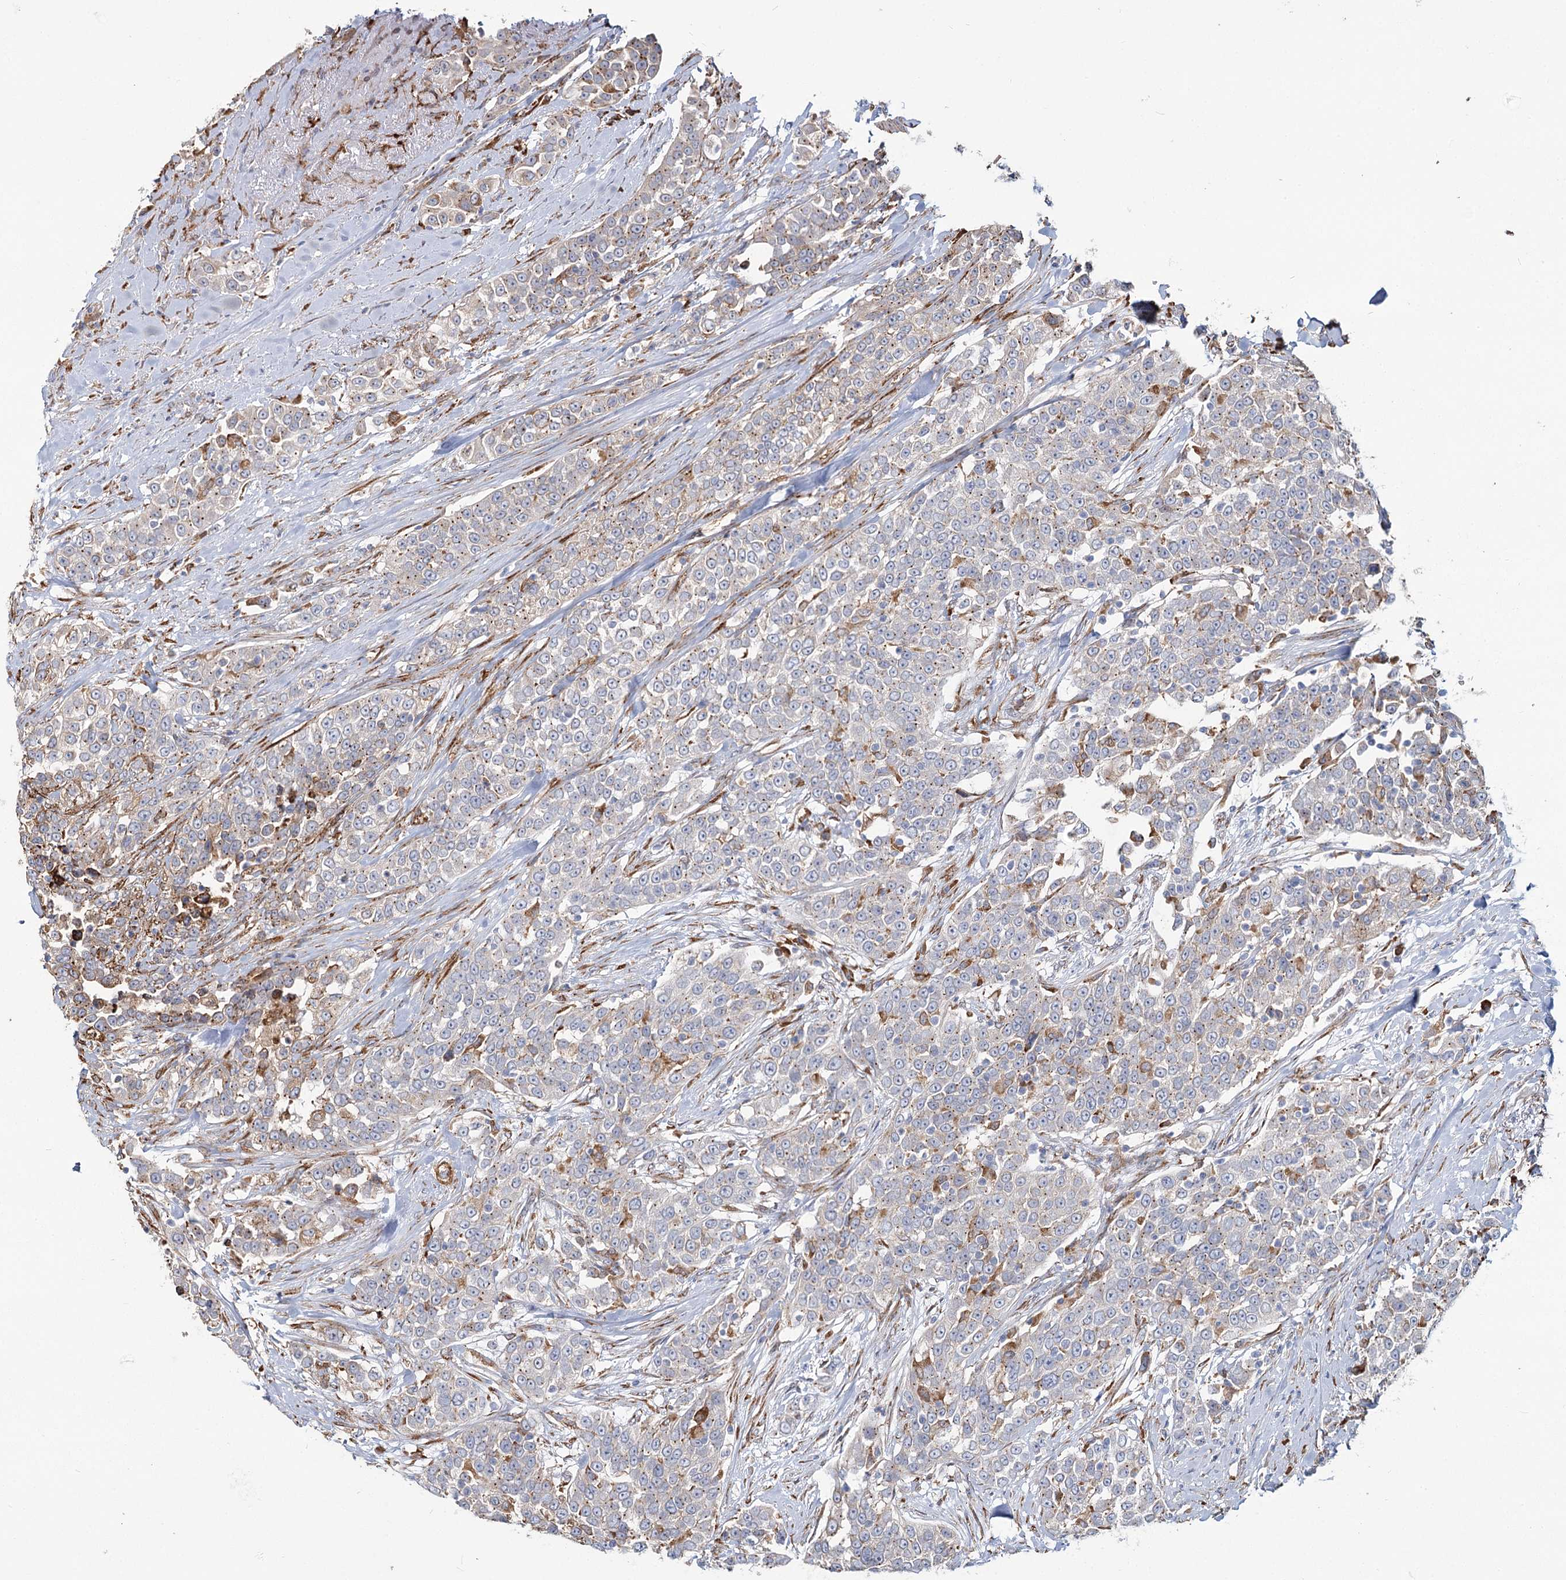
{"staining": {"intensity": "moderate", "quantity": "<25%", "location": "cytoplasmic/membranous"}, "tissue": "urothelial cancer", "cell_type": "Tumor cells", "image_type": "cancer", "snomed": [{"axis": "morphology", "description": "Urothelial carcinoma, High grade"}, {"axis": "topography", "description": "Urinary bladder"}], "caption": "Tumor cells display moderate cytoplasmic/membranous staining in about <25% of cells in urothelial cancer.", "gene": "ZCCHC9", "patient": {"sex": "female", "age": 80}}